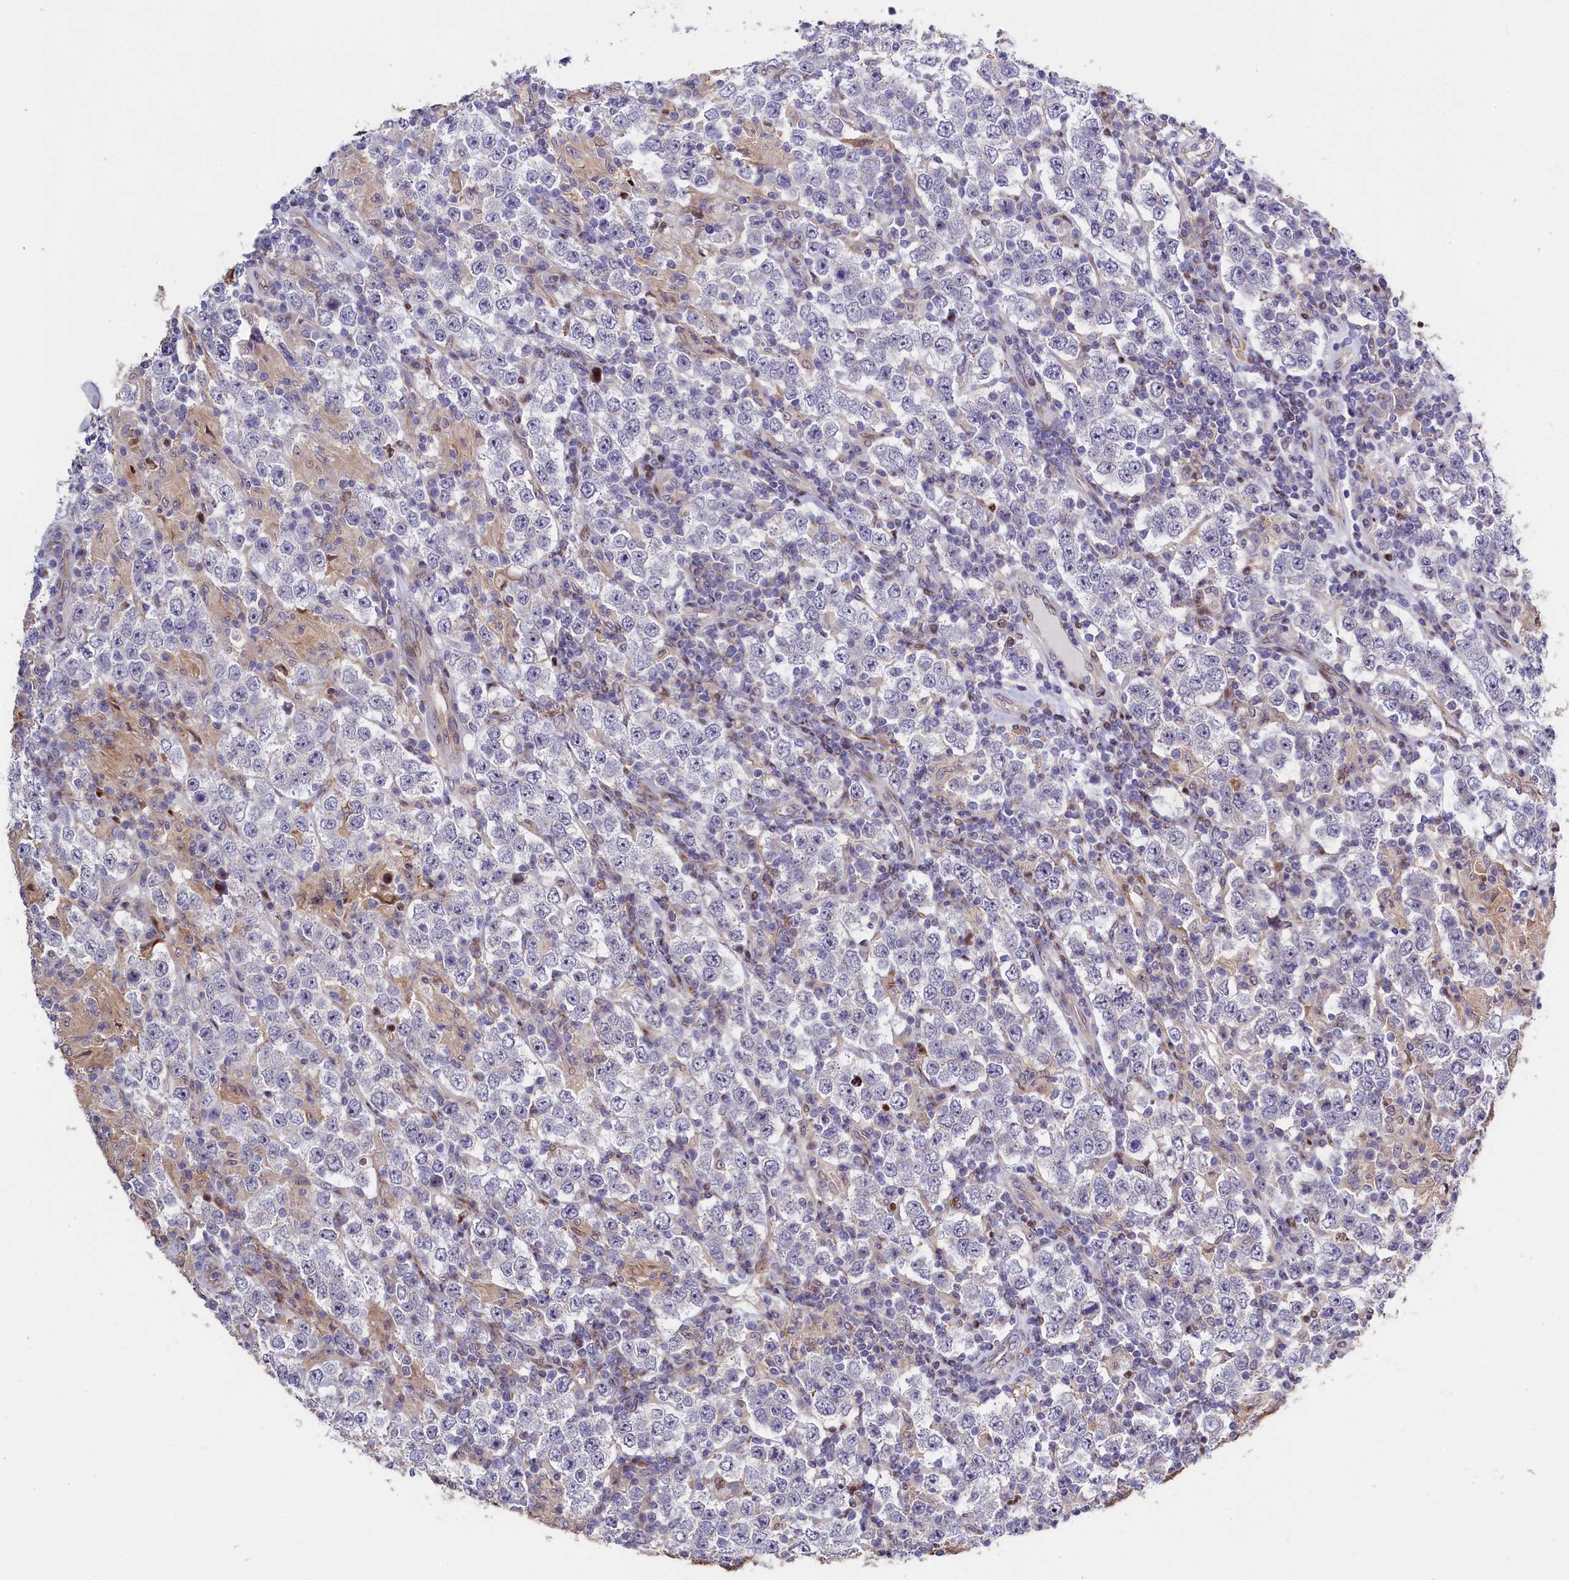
{"staining": {"intensity": "negative", "quantity": "none", "location": "none"}, "tissue": "testis cancer", "cell_type": "Tumor cells", "image_type": "cancer", "snomed": [{"axis": "morphology", "description": "Normal tissue, NOS"}, {"axis": "morphology", "description": "Urothelial carcinoma, High grade"}, {"axis": "morphology", "description": "Seminoma, NOS"}, {"axis": "morphology", "description": "Carcinoma, Embryonal, NOS"}, {"axis": "topography", "description": "Urinary bladder"}, {"axis": "topography", "description": "Testis"}], "caption": "An immunohistochemistry histopathology image of testis cancer is shown. There is no staining in tumor cells of testis cancer.", "gene": "TGDS", "patient": {"sex": "male", "age": 41}}